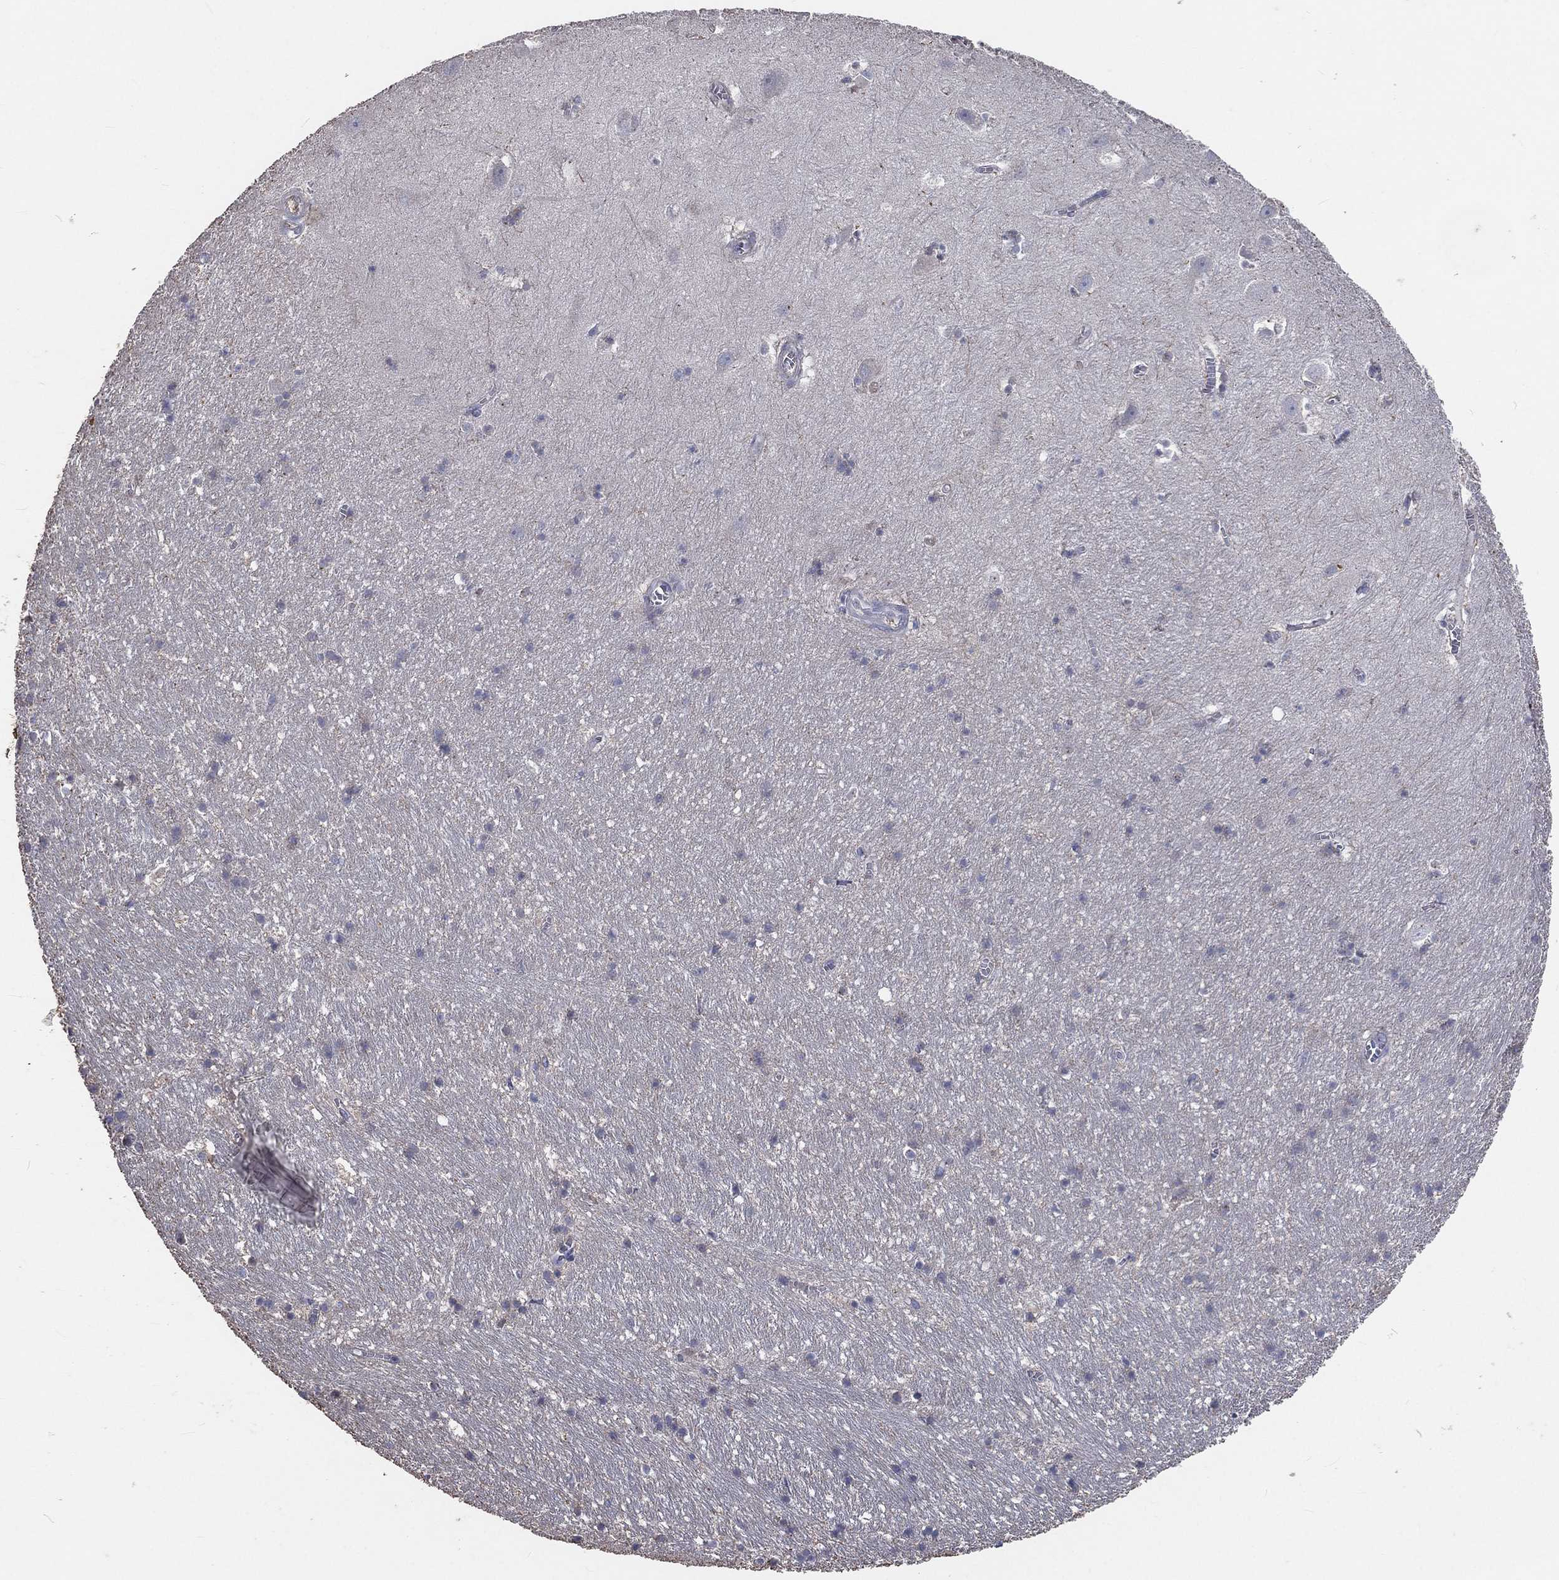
{"staining": {"intensity": "negative", "quantity": "none", "location": "none"}, "tissue": "hippocampus", "cell_type": "Glial cells", "image_type": "normal", "snomed": [{"axis": "morphology", "description": "Normal tissue, NOS"}, {"axis": "topography", "description": "Hippocampus"}], "caption": "Glial cells show no significant protein expression in unremarkable hippocampus. (Stains: DAB IHC with hematoxylin counter stain, Microscopy: brightfield microscopy at high magnification).", "gene": "CROCC", "patient": {"sex": "female", "age": 64}}